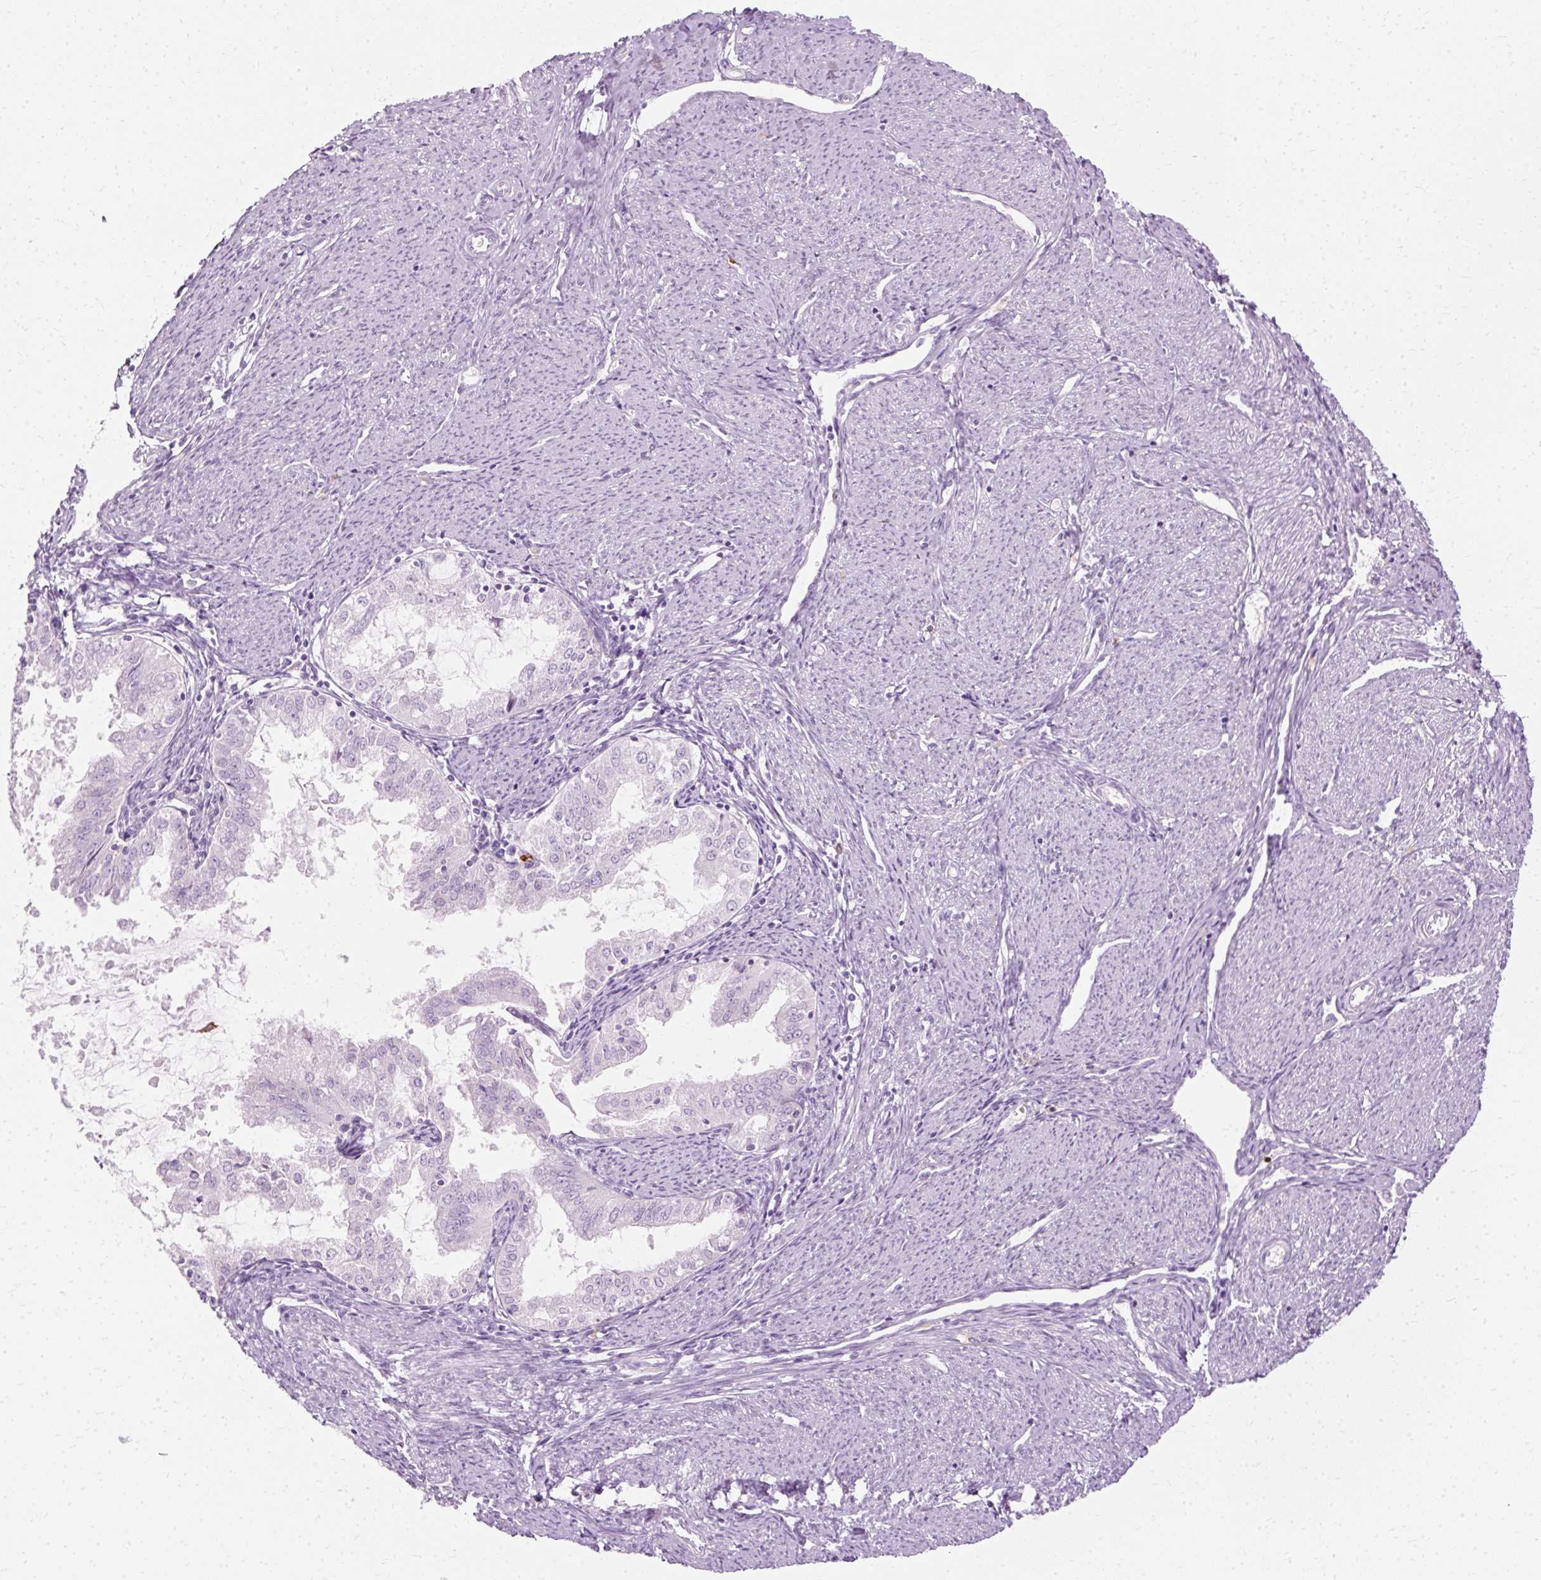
{"staining": {"intensity": "negative", "quantity": "none", "location": "none"}, "tissue": "endometrial cancer", "cell_type": "Tumor cells", "image_type": "cancer", "snomed": [{"axis": "morphology", "description": "Adenocarcinoma, NOS"}, {"axis": "topography", "description": "Endometrium"}], "caption": "Histopathology image shows no significant protein positivity in tumor cells of adenocarcinoma (endometrial).", "gene": "DEFA1", "patient": {"sex": "female", "age": 70}}